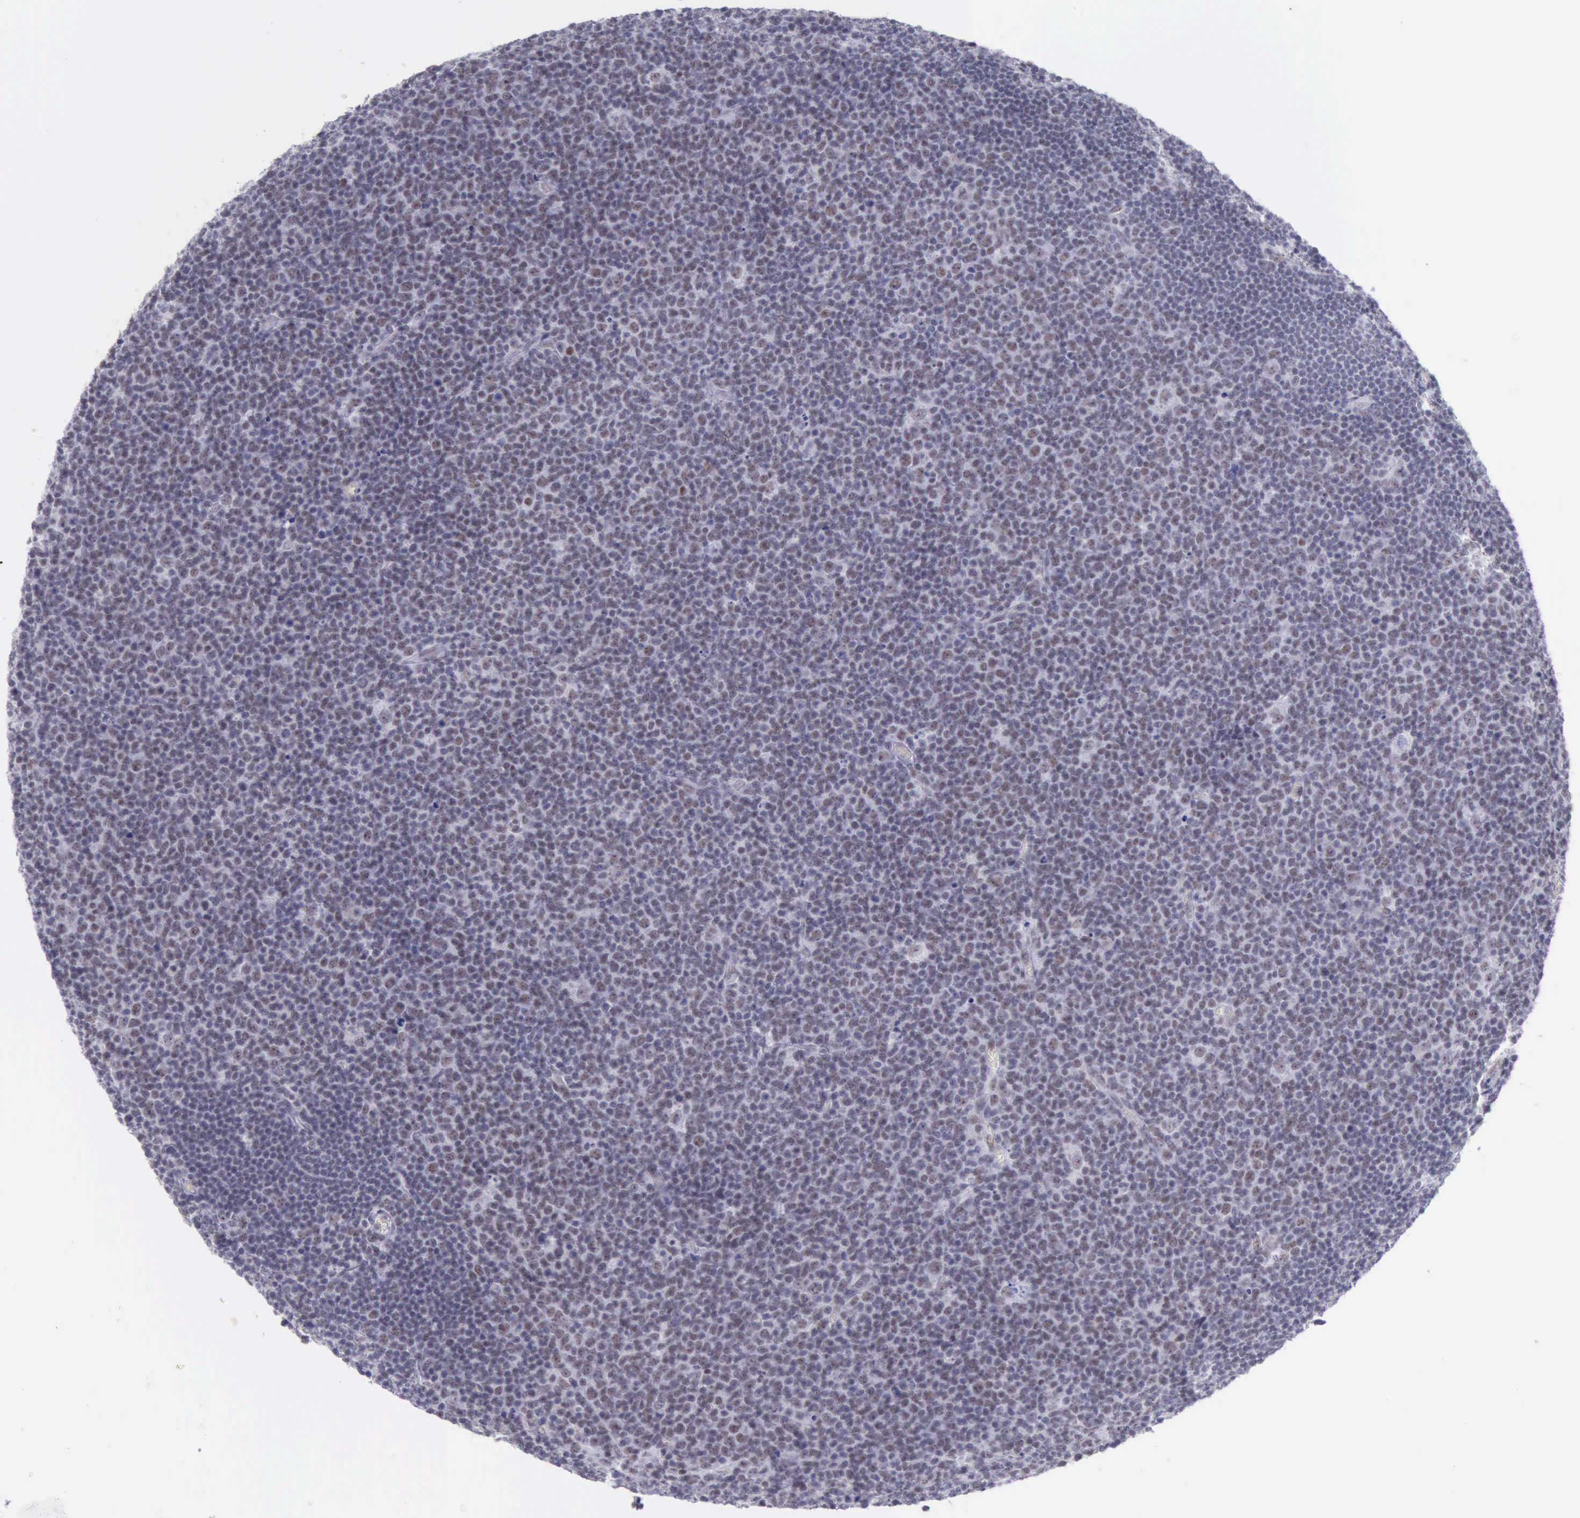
{"staining": {"intensity": "weak", "quantity": "25%-75%", "location": "nuclear"}, "tissue": "lymphoma", "cell_type": "Tumor cells", "image_type": "cancer", "snomed": [{"axis": "morphology", "description": "Malignant lymphoma, non-Hodgkin's type, Low grade"}, {"axis": "topography", "description": "Lymph node"}], "caption": "Immunohistochemical staining of malignant lymphoma, non-Hodgkin's type (low-grade) exhibits low levels of weak nuclear protein positivity in about 25%-75% of tumor cells.", "gene": "EP300", "patient": {"sex": "male", "age": 74}}